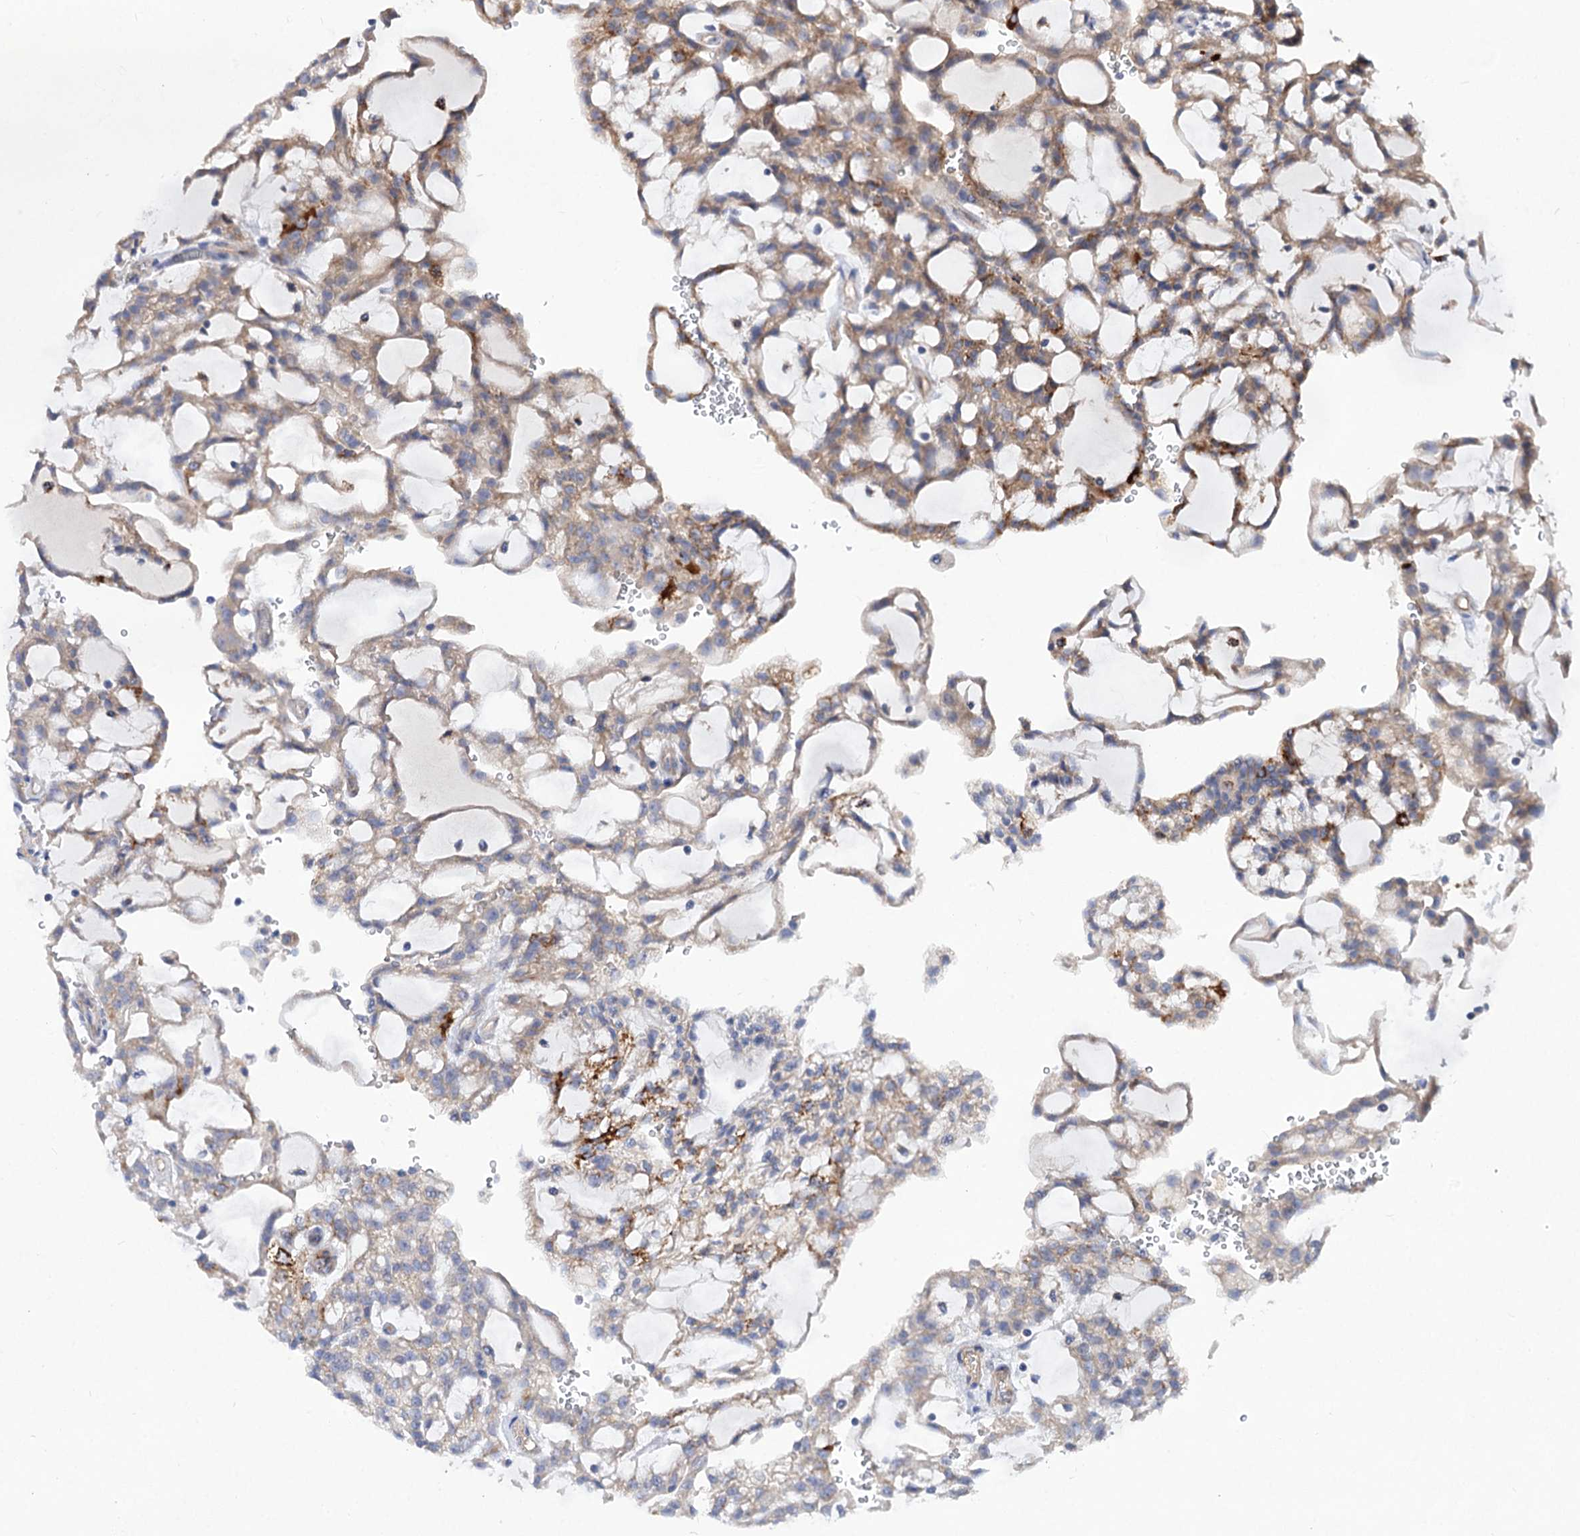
{"staining": {"intensity": "moderate", "quantity": "25%-75%", "location": "cytoplasmic/membranous"}, "tissue": "renal cancer", "cell_type": "Tumor cells", "image_type": "cancer", "snomed": [{"axis": "morphology", "description": "Adenocarcinoma, NOS"}, {"axis": "topography", "description": "Kidney"}], "caption": "Brown immunohistochemical staining in human renal adenocarcinoma shows moderate cytoplasmic/membranous expression in about 25%-75% of tumor cells.", "gene": "NUDCD2", "patient": {"sex": "male", "age": 63}}